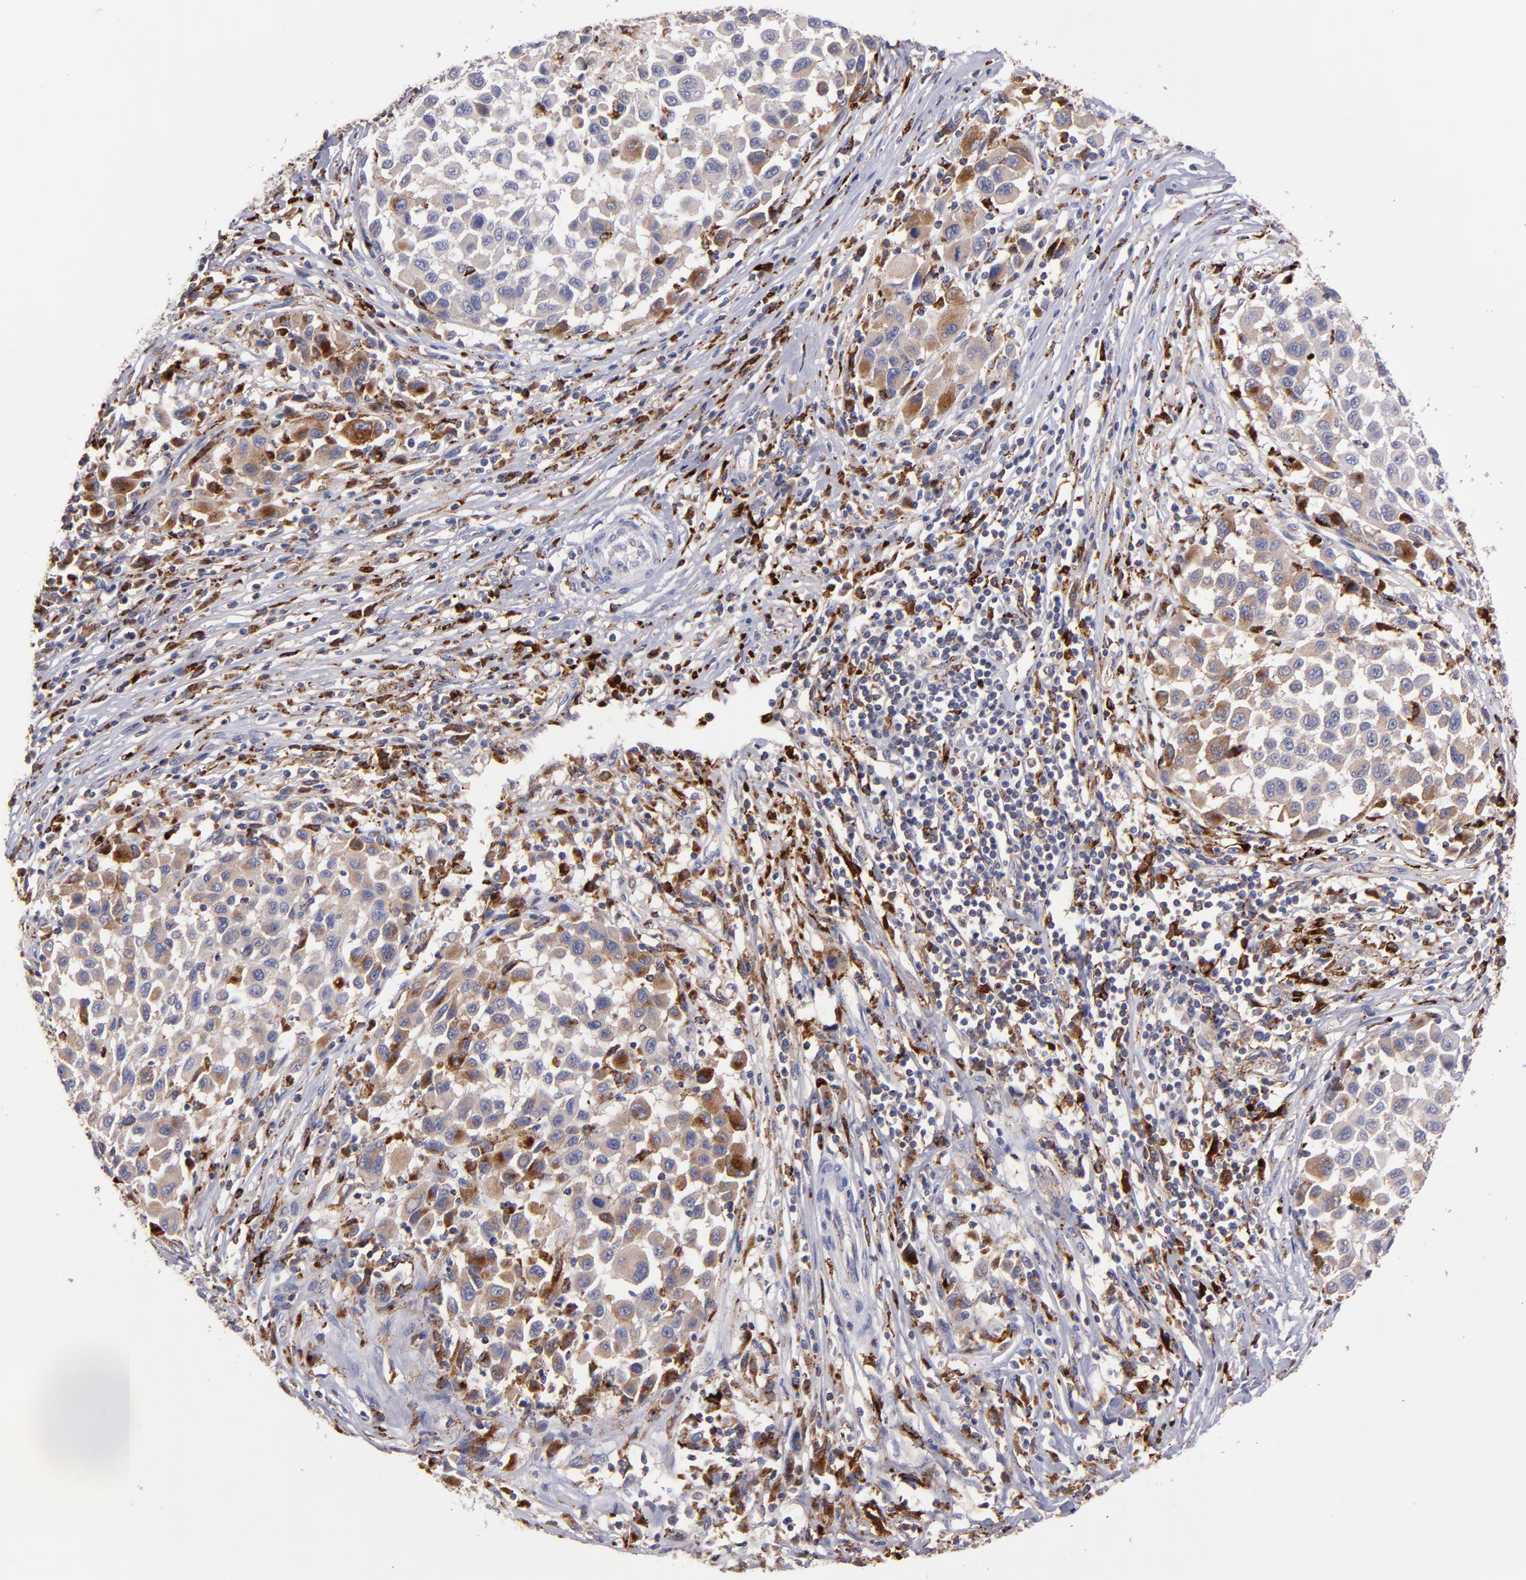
{"staining": {"intensity": "moderate", "quantity": ">75%", "location": "cytoplasmic/membranous"}, "tissue": "melanoma", "cell_type": "Tumor cells", "image_type": "cancer", "snomed": [{"axis": "morphology", "description": "Malignant melanoma, Metastatic site"}, {"axis": "topography", "description": "Lymph node"}], "caption": "Moderate cytoplasmic/membranous positivity is present in about >75% of tumor cells in malignant melanoma (metastatic site). (brown staining indicates protein expression, while blue staining denotes nuclei).", "gene": "CTSS", "patient": {"sex": "male", "age": 61}}